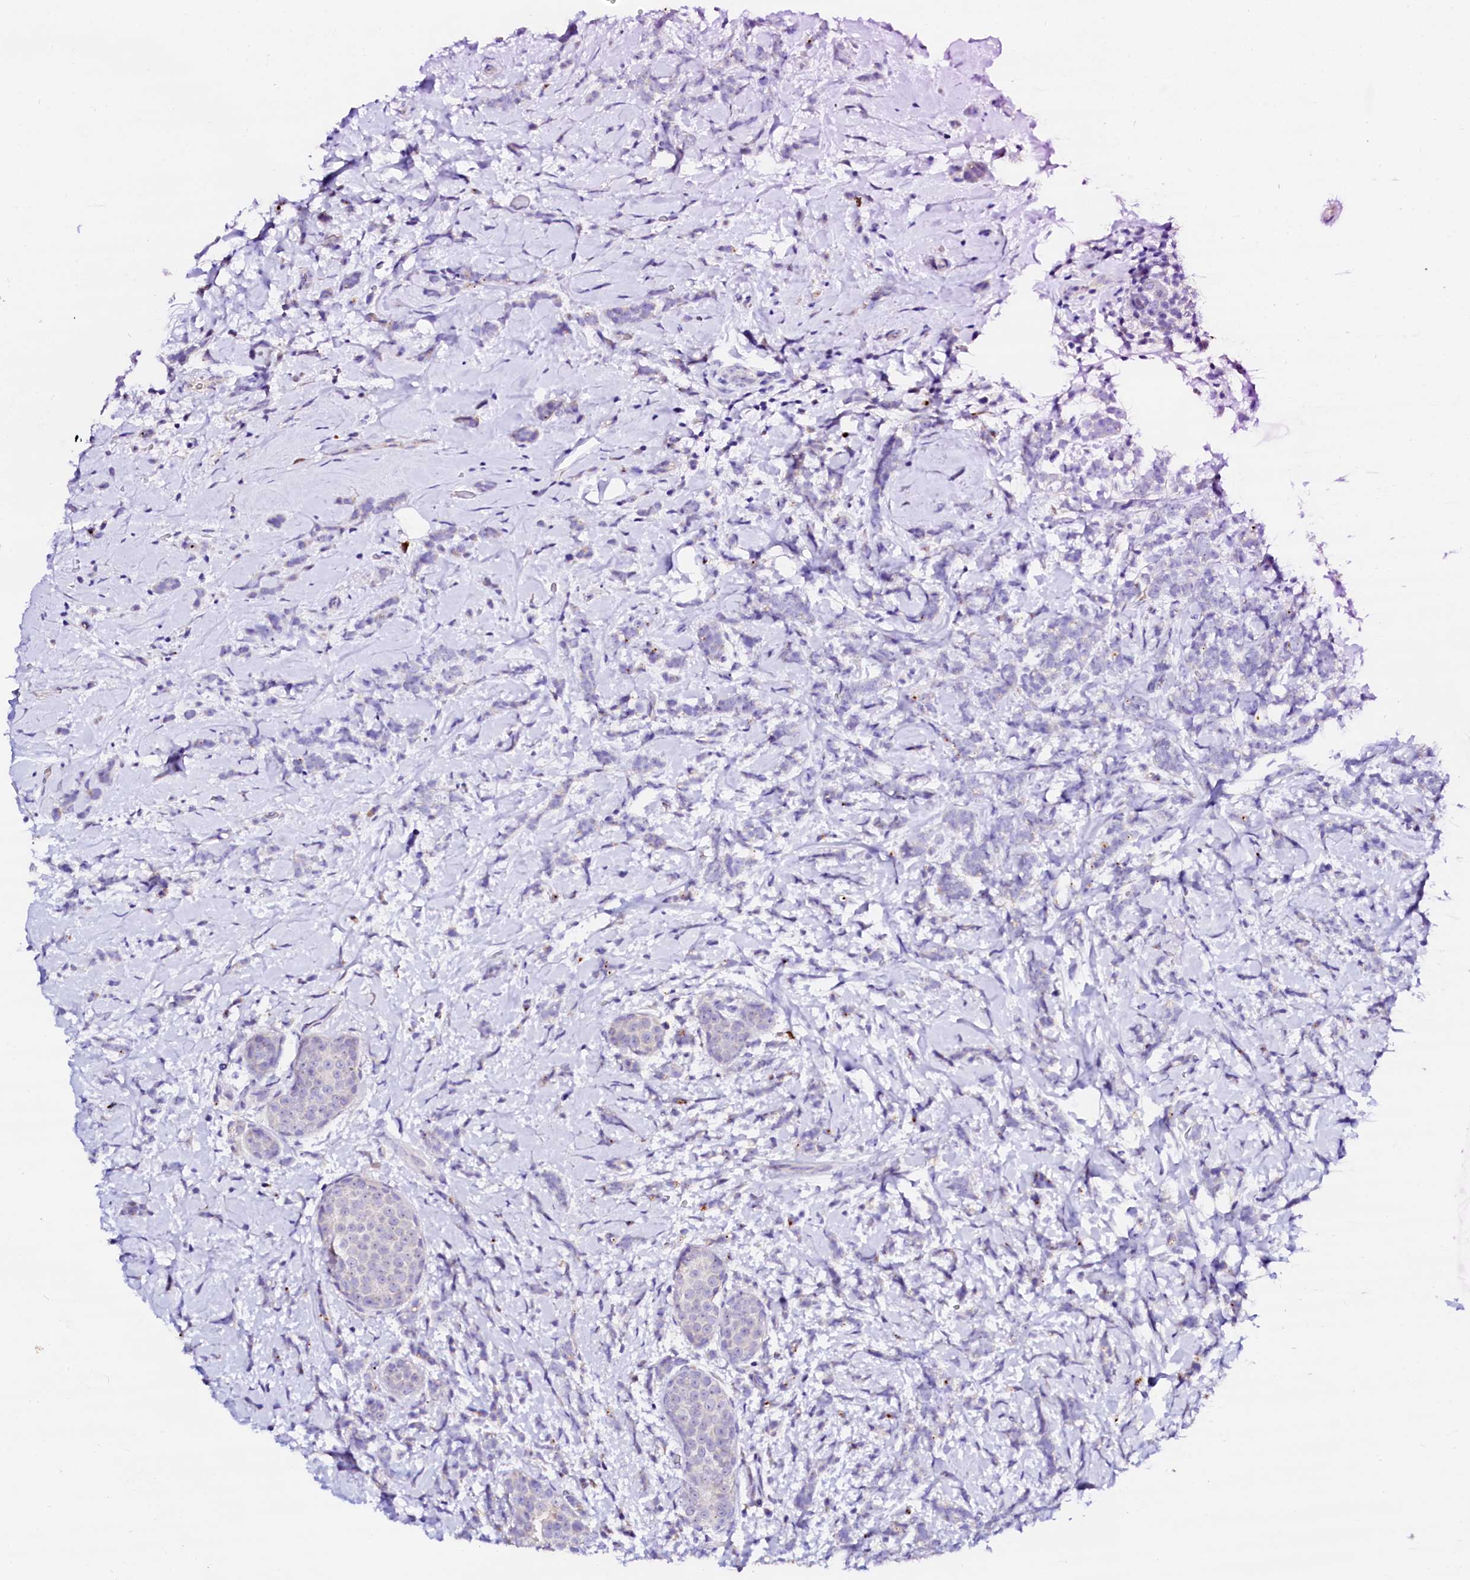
{"staining": {"intensity": "negative", "quantity": "none", "location": "none"}, "tissue": "breast cancer", "cell_type": "Tumor cells", "image_type": "cancer", "snomed": [{"axis": "morphology", "description": "Lobular carcinoma"}, {"axis": "topography", "description": "Breast"}], "caption": "Tumor cells are negative for protein expression in human breast cancer (lobular carcinoma).", "gene": "BTBD16", "patient": {"sex": "female", "age": 58}}